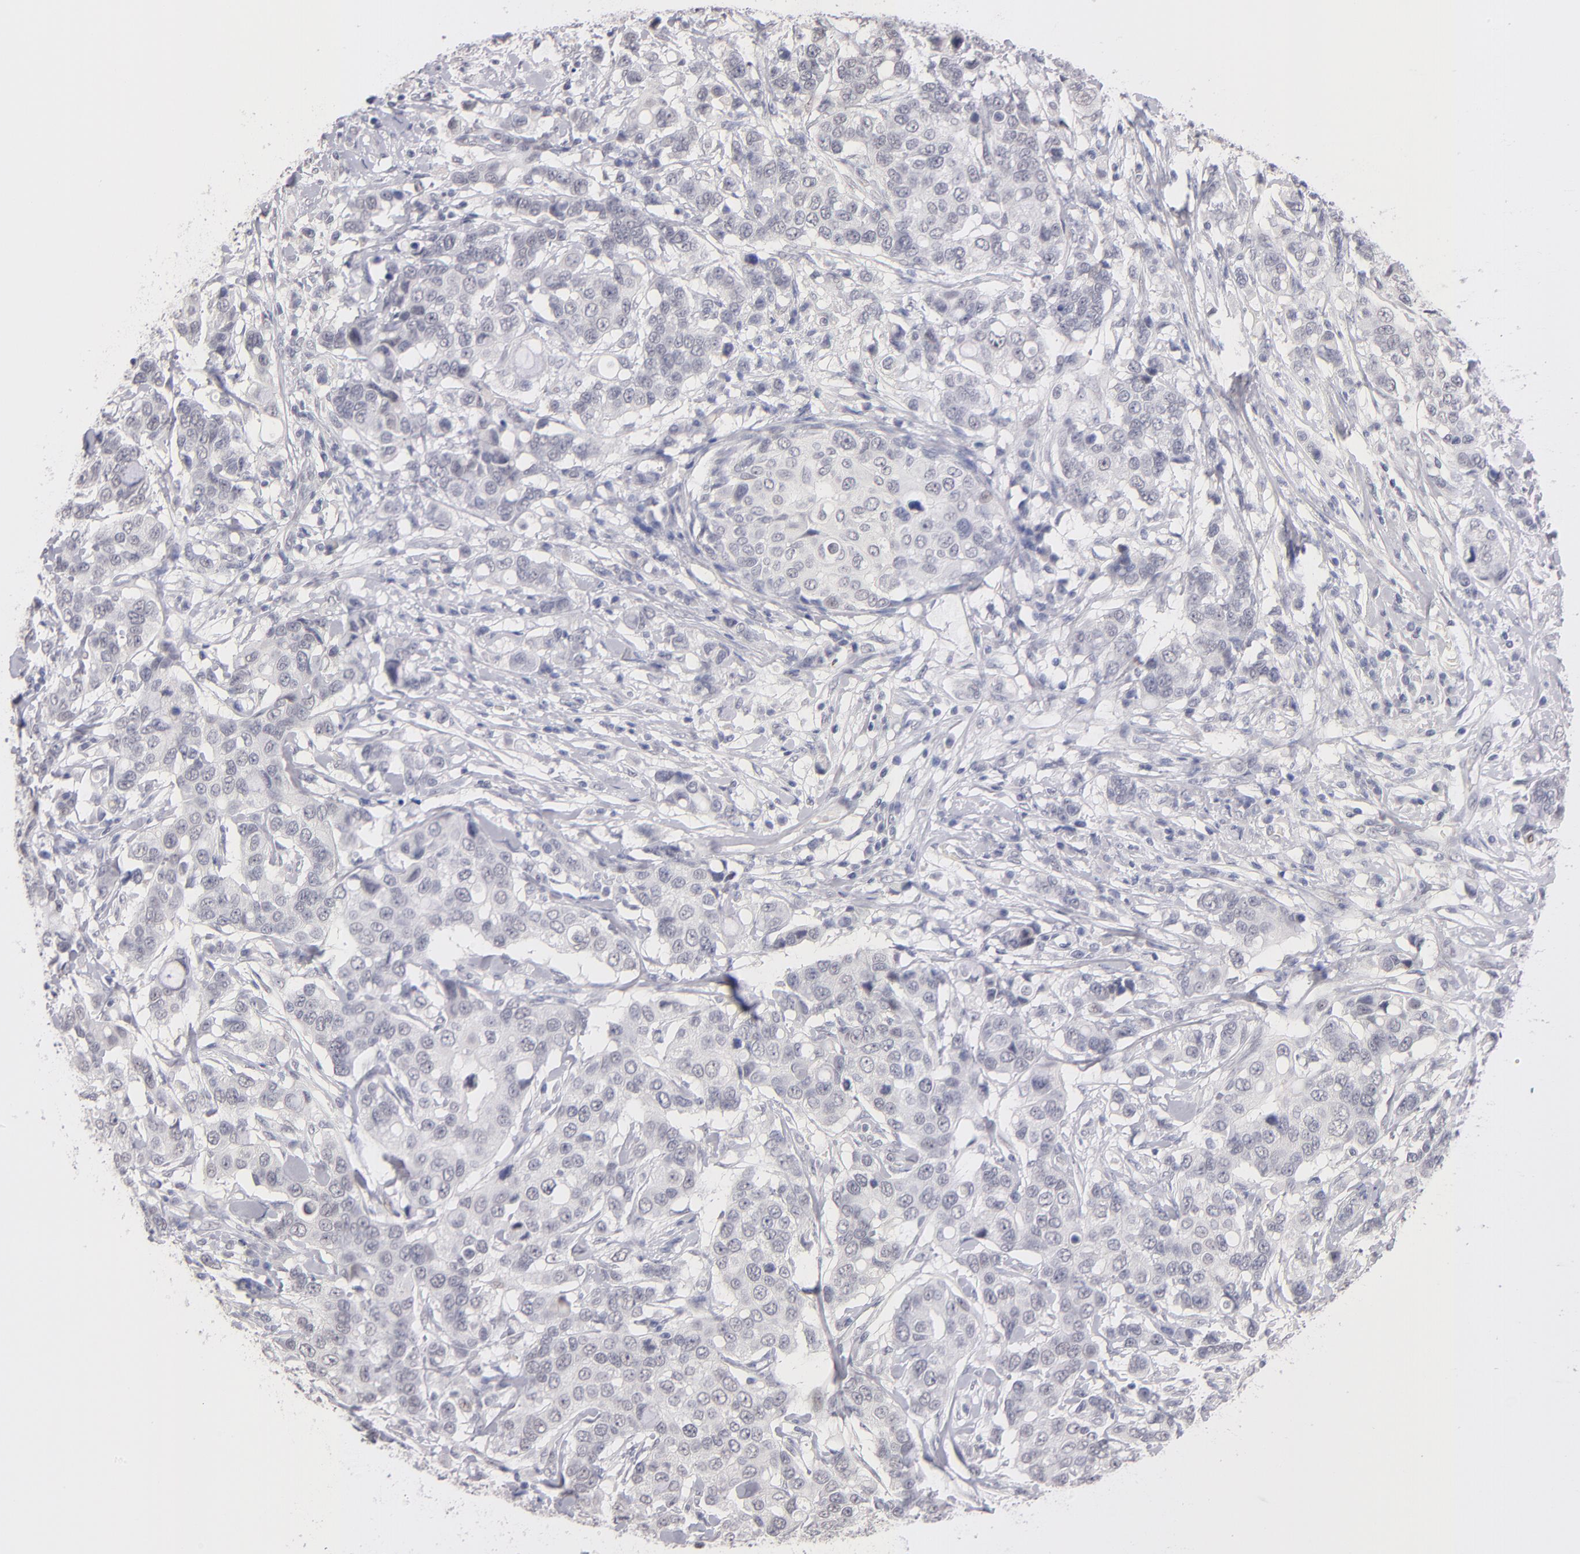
{"staining": {"intensity": "moderate", "quantity": "<25%", "location": "nuclear"}, "tissue": "breast cancer", "cell_type": "Tumor cells", "image_type": "cancer", "snomed": [{"axis": "morphology", "description": "Duct carcinoma"}, {"axis": "topography", "description": "Breast"}], "caption": "This is a histology image of immunohistochemistry (IHC) staining of breast cancer, which shows moderate positivity in the nuclear of tumor cells.", "gene": "TEX11", "patient": {"sex": "female", "age": 27}}